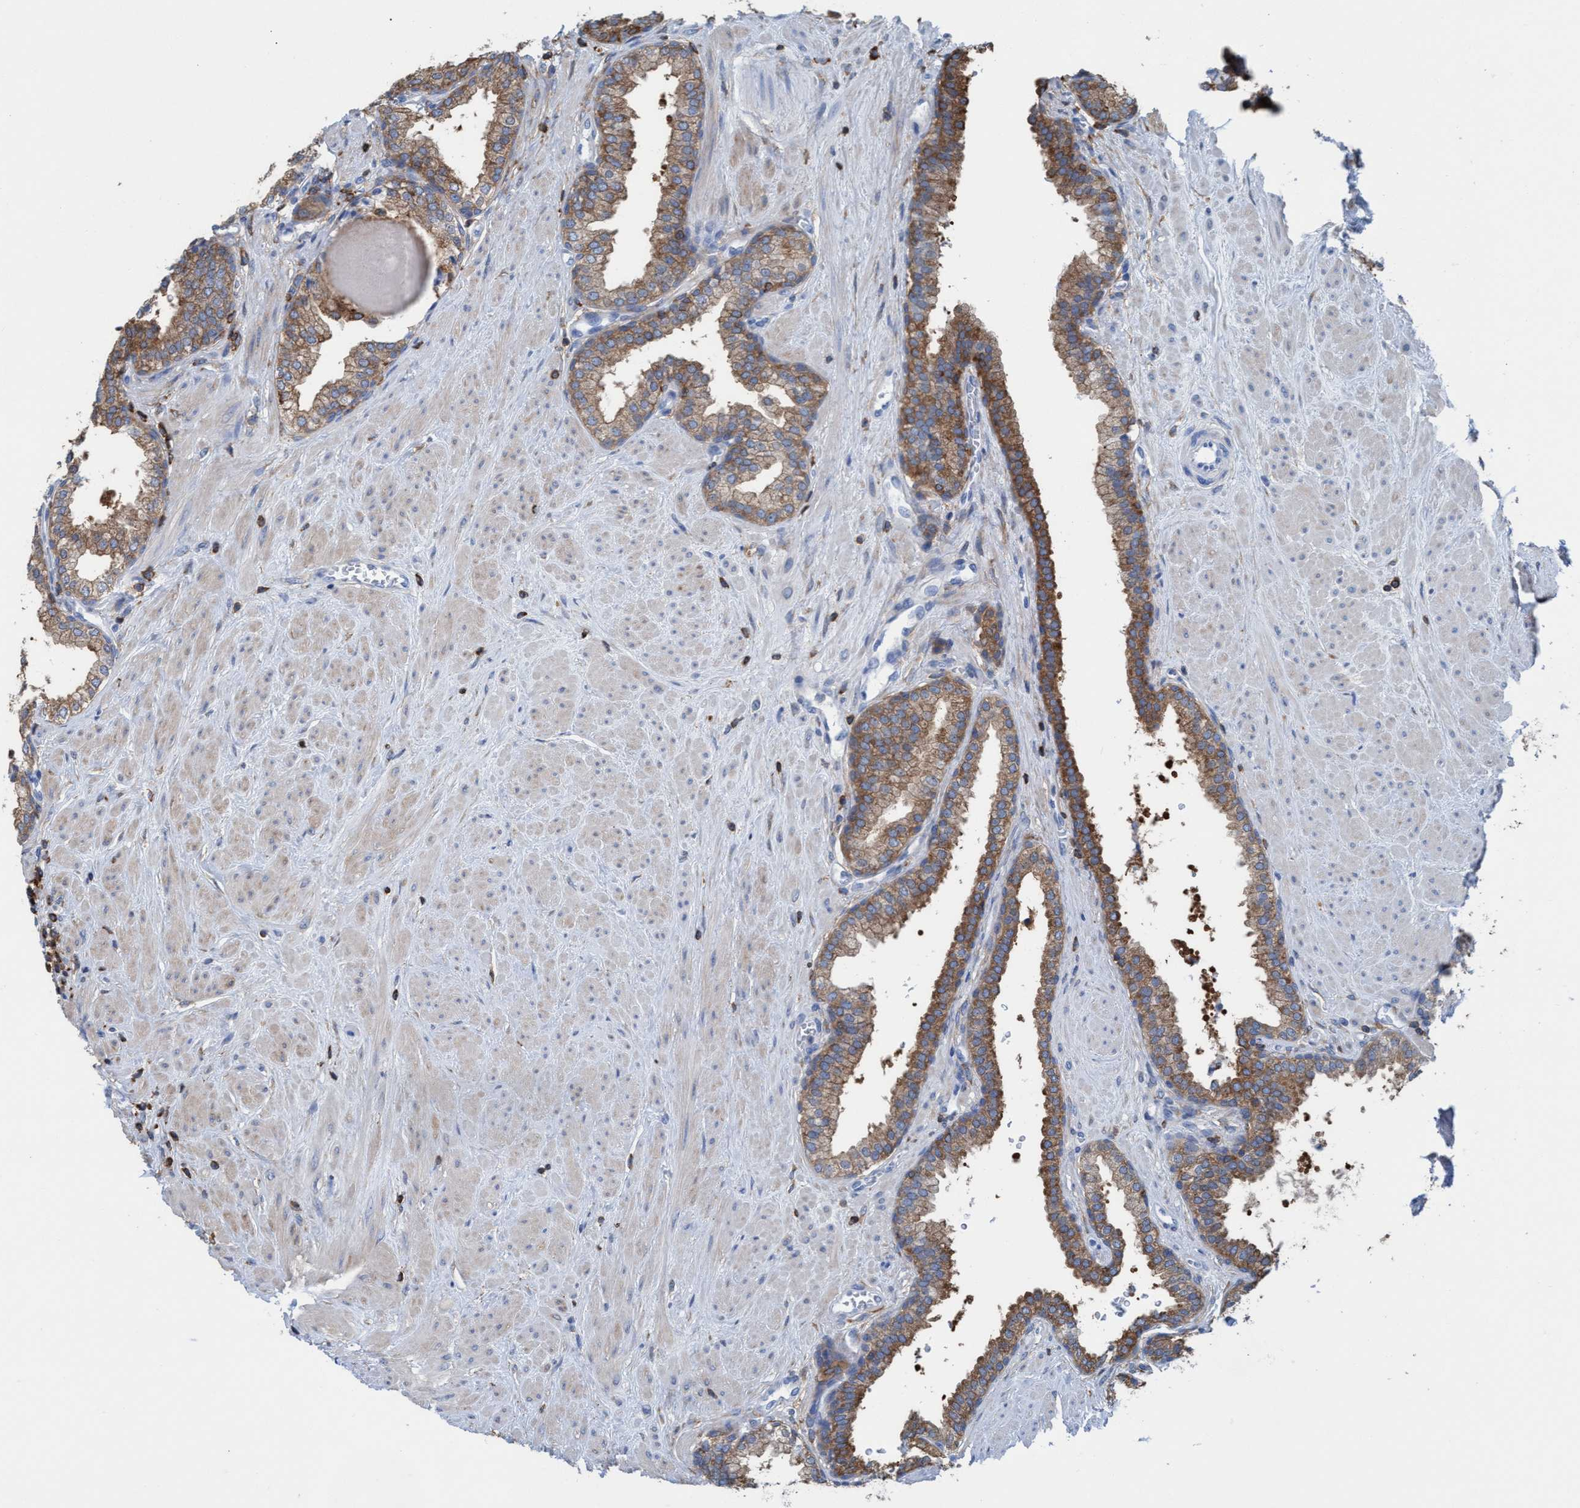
{"staining": {"intensity": "moderate", "quantity": ">75%", "location": "cytoplasmic/membranous"}, "tissue": "prostate", "cell_type": "Glandular cells", "image_type": "normal", "snomed": [{"axis": "morphology", "description": "Normal tissue, NOS"}, {"axis": "topography", "description": "Prostate"}], "caption": "This micrograph displays unremarkable prostate stained with IHC to label a protein in brown. The cytoplasmic/membranous of glandular cells show moderate positivity for the protein. Nuclei are counter-stained blue.", "gene": "EZR", "patient": {"sex": "male", "age": 51}}